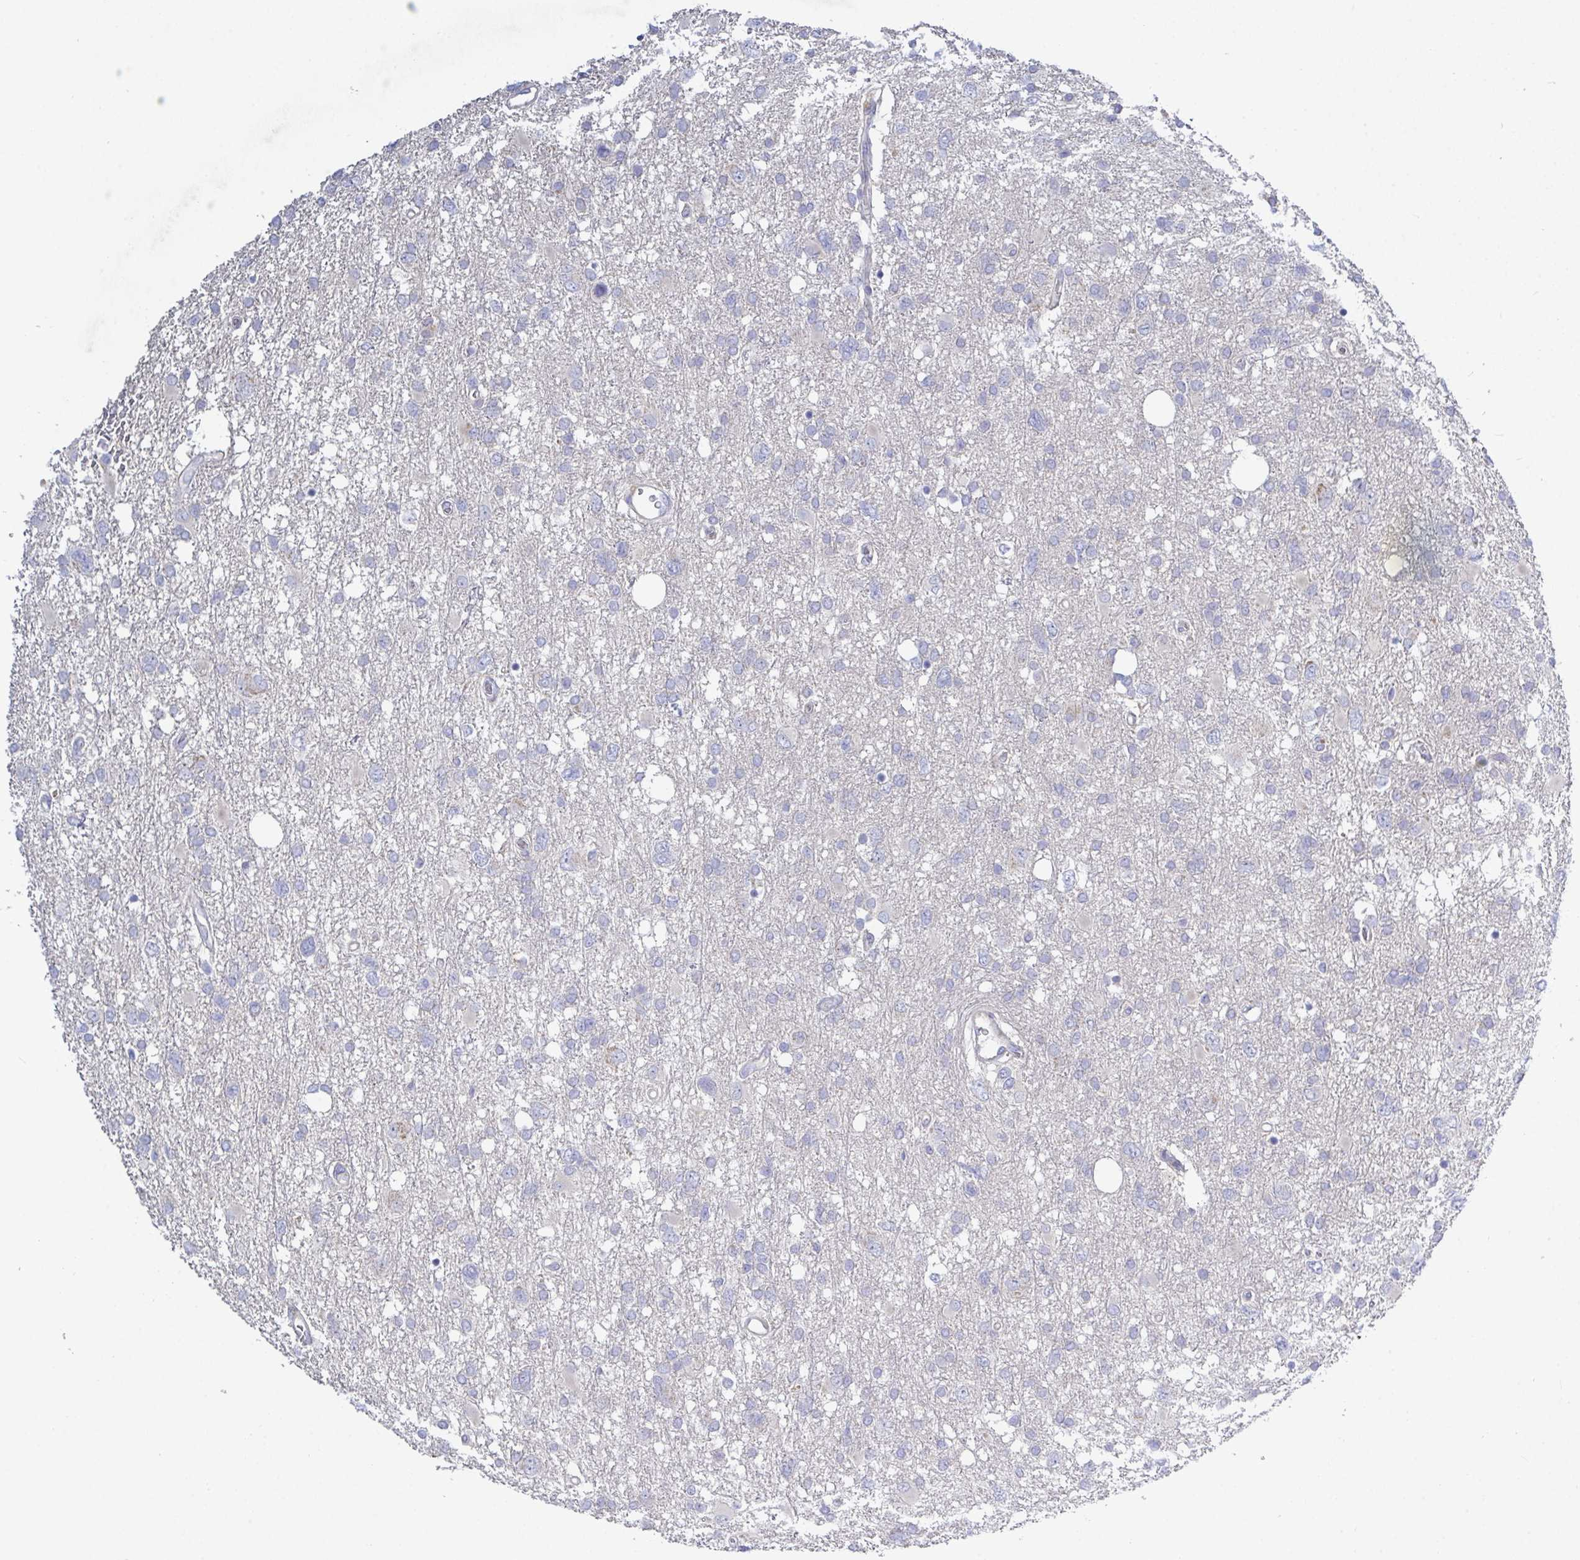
{"staining": {"intensity": "negative", "quantity": "none", "location": "none"}, "tissue": "glioma", "cell_type": "Tumor cells", "image_type": "cancer", "snomed": [{"axis": "morphology", "description": "Glioma, malignant, High grade"}, {"axis": "topography", "description": "Brain"}], "caption": "A photomicrograph of human malignant high-grade glioma is negative for staining in tumor cells.", "gene": "GALNT13", "patient": {"sex": "male", "age": 61}}